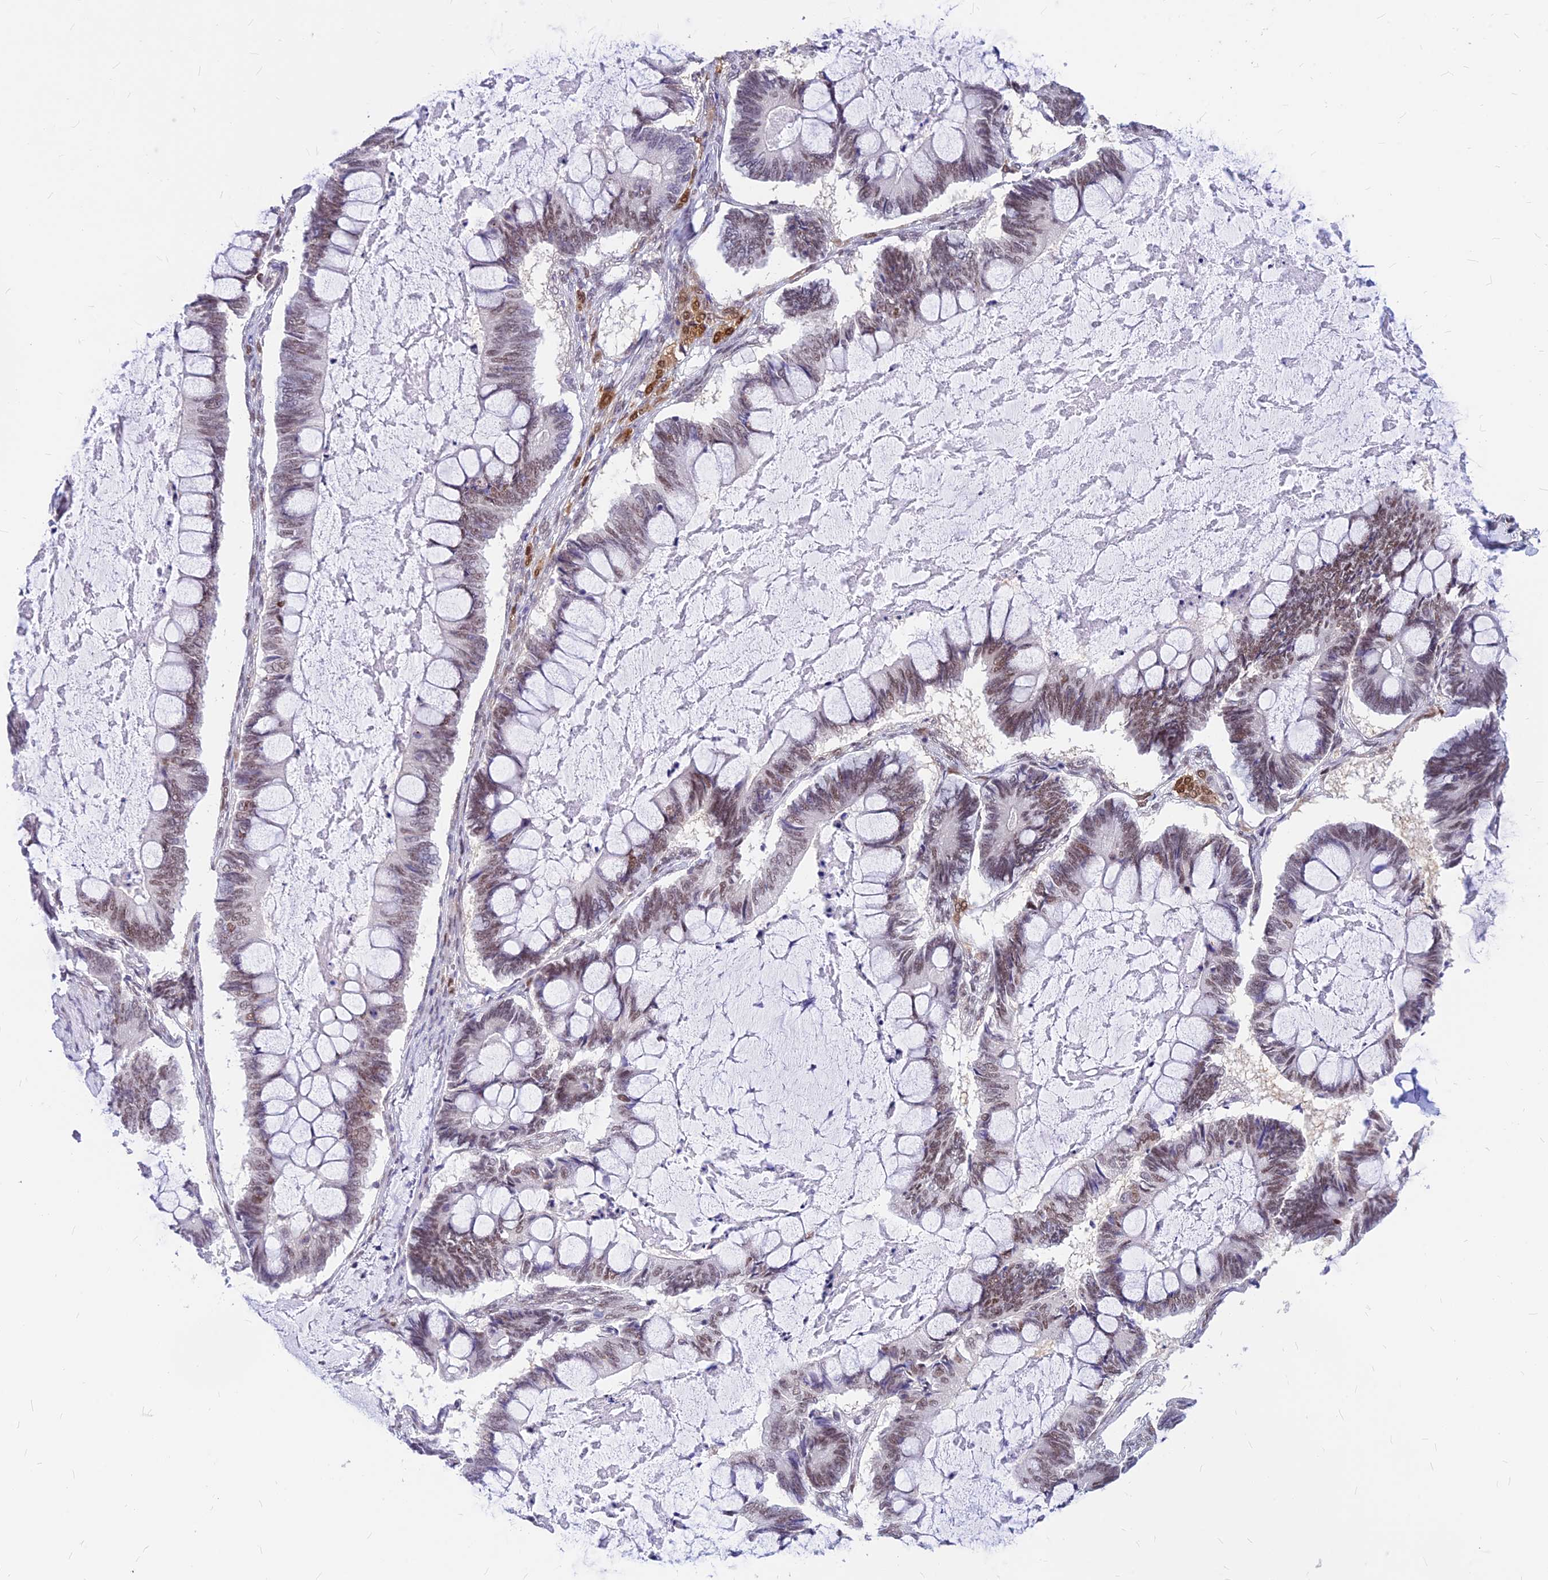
{"staining": {"intensity": "moderate", "quantity": ">75%", "location": "nuclear"}, "tissue": "ovarian cancer", "cell_type": "Tumor cells", "image_type": "cancer", "snomed": [{"axis": "morphology", "description": "Cystadenocarcinoma, mucinous, NOS"}, {"axis": "topography", "description": "Ovary"}], "caption": "A histopathology image showing moderate nuclear staining in about >75% of tumor cells in mucinous cystadenocarcinoma (ovarian), as visualized by brown immunohistochemical staining.", "gene": "KCTD13", "patient": {"sex": "female", "age": 61}}